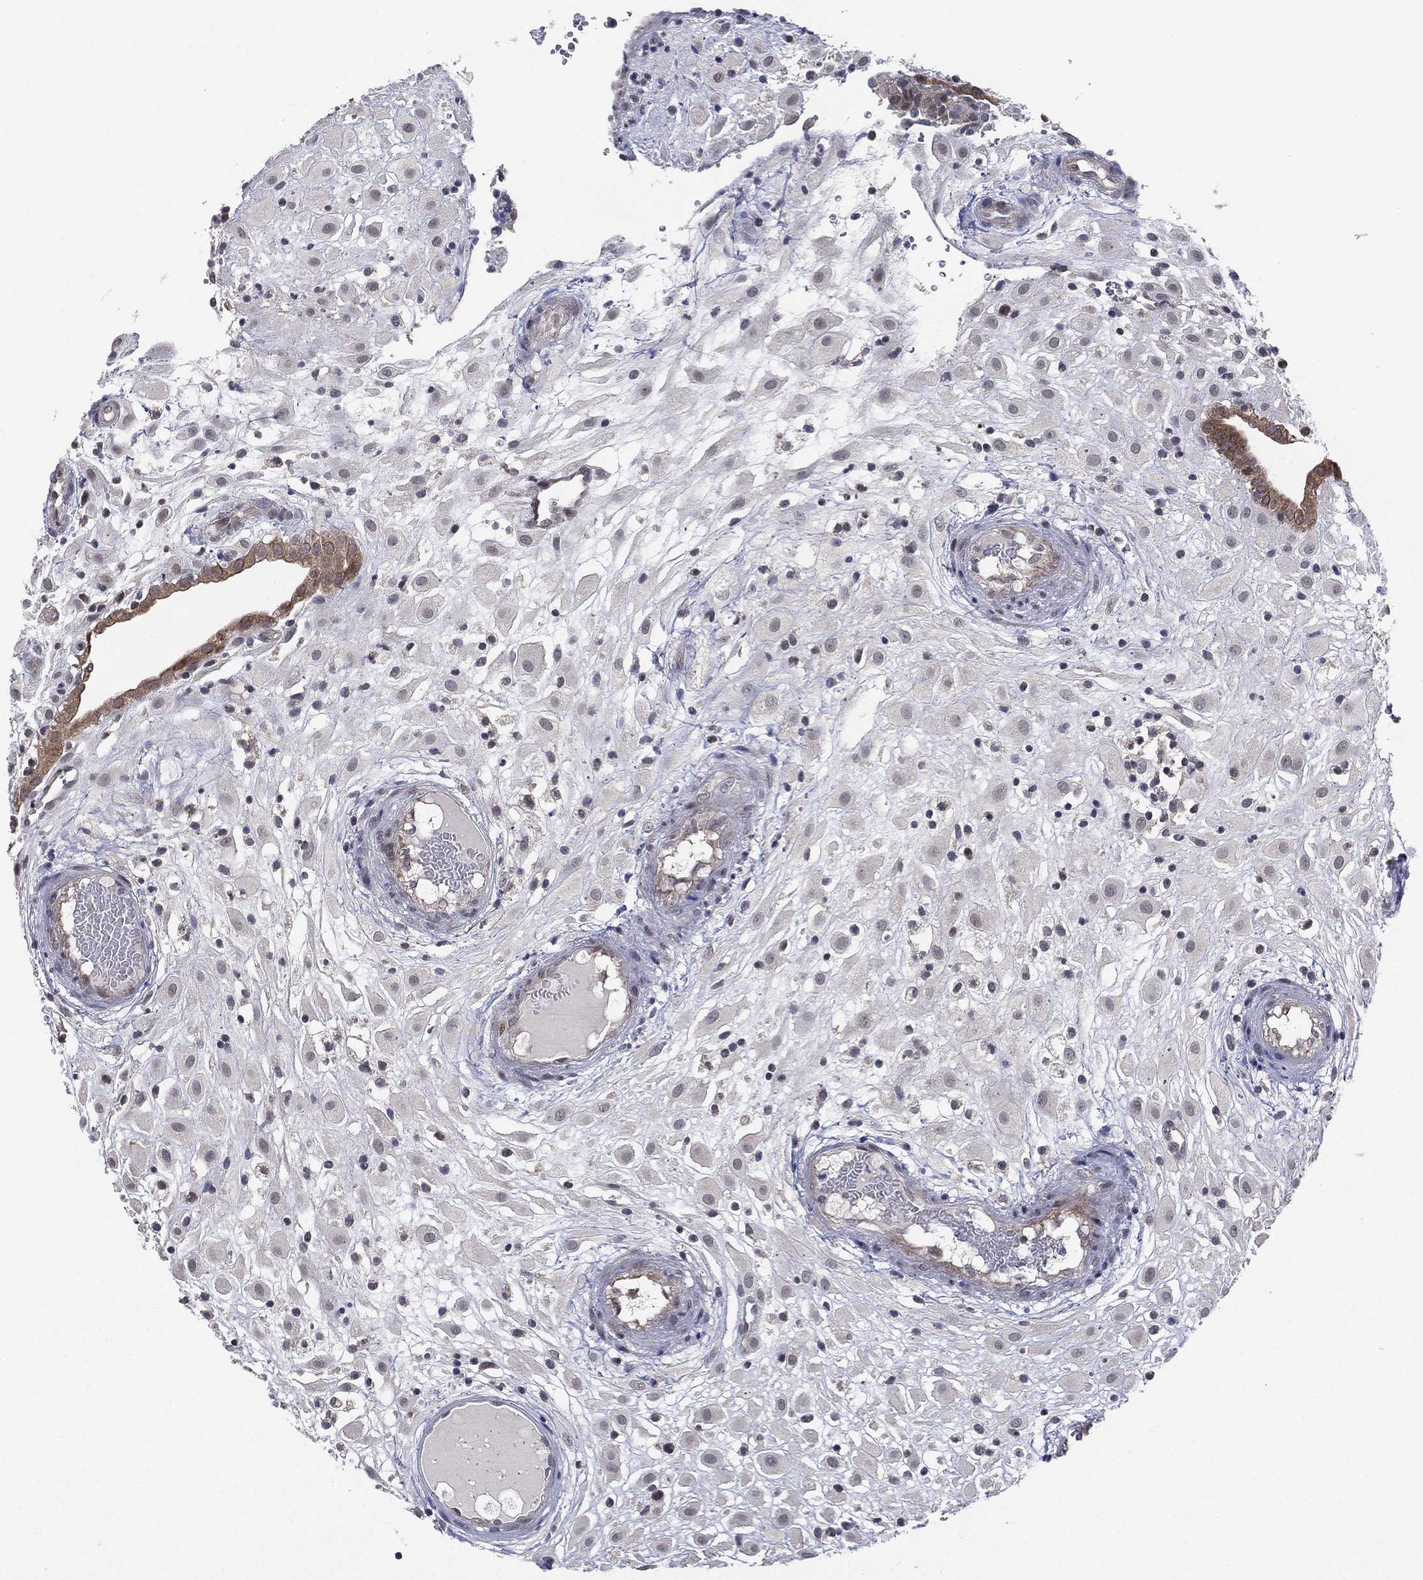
{"staining": {"intensity": "negative", "quantity": "none", "location": "none"}, "tissue": "placenta", "cell_type": "Decidual cells", "image_type": "normal", "snomed": [{"axis": "morphology", "description": "Normal tissue, NOS"}, {"axis": "topography", "description": "Placenta"}], "caption": "Placenta stained for a protein using IHC displays no positivity decidual cells.", "gene": "KAT14", "patient": {"sex": "female", "age": 24}}